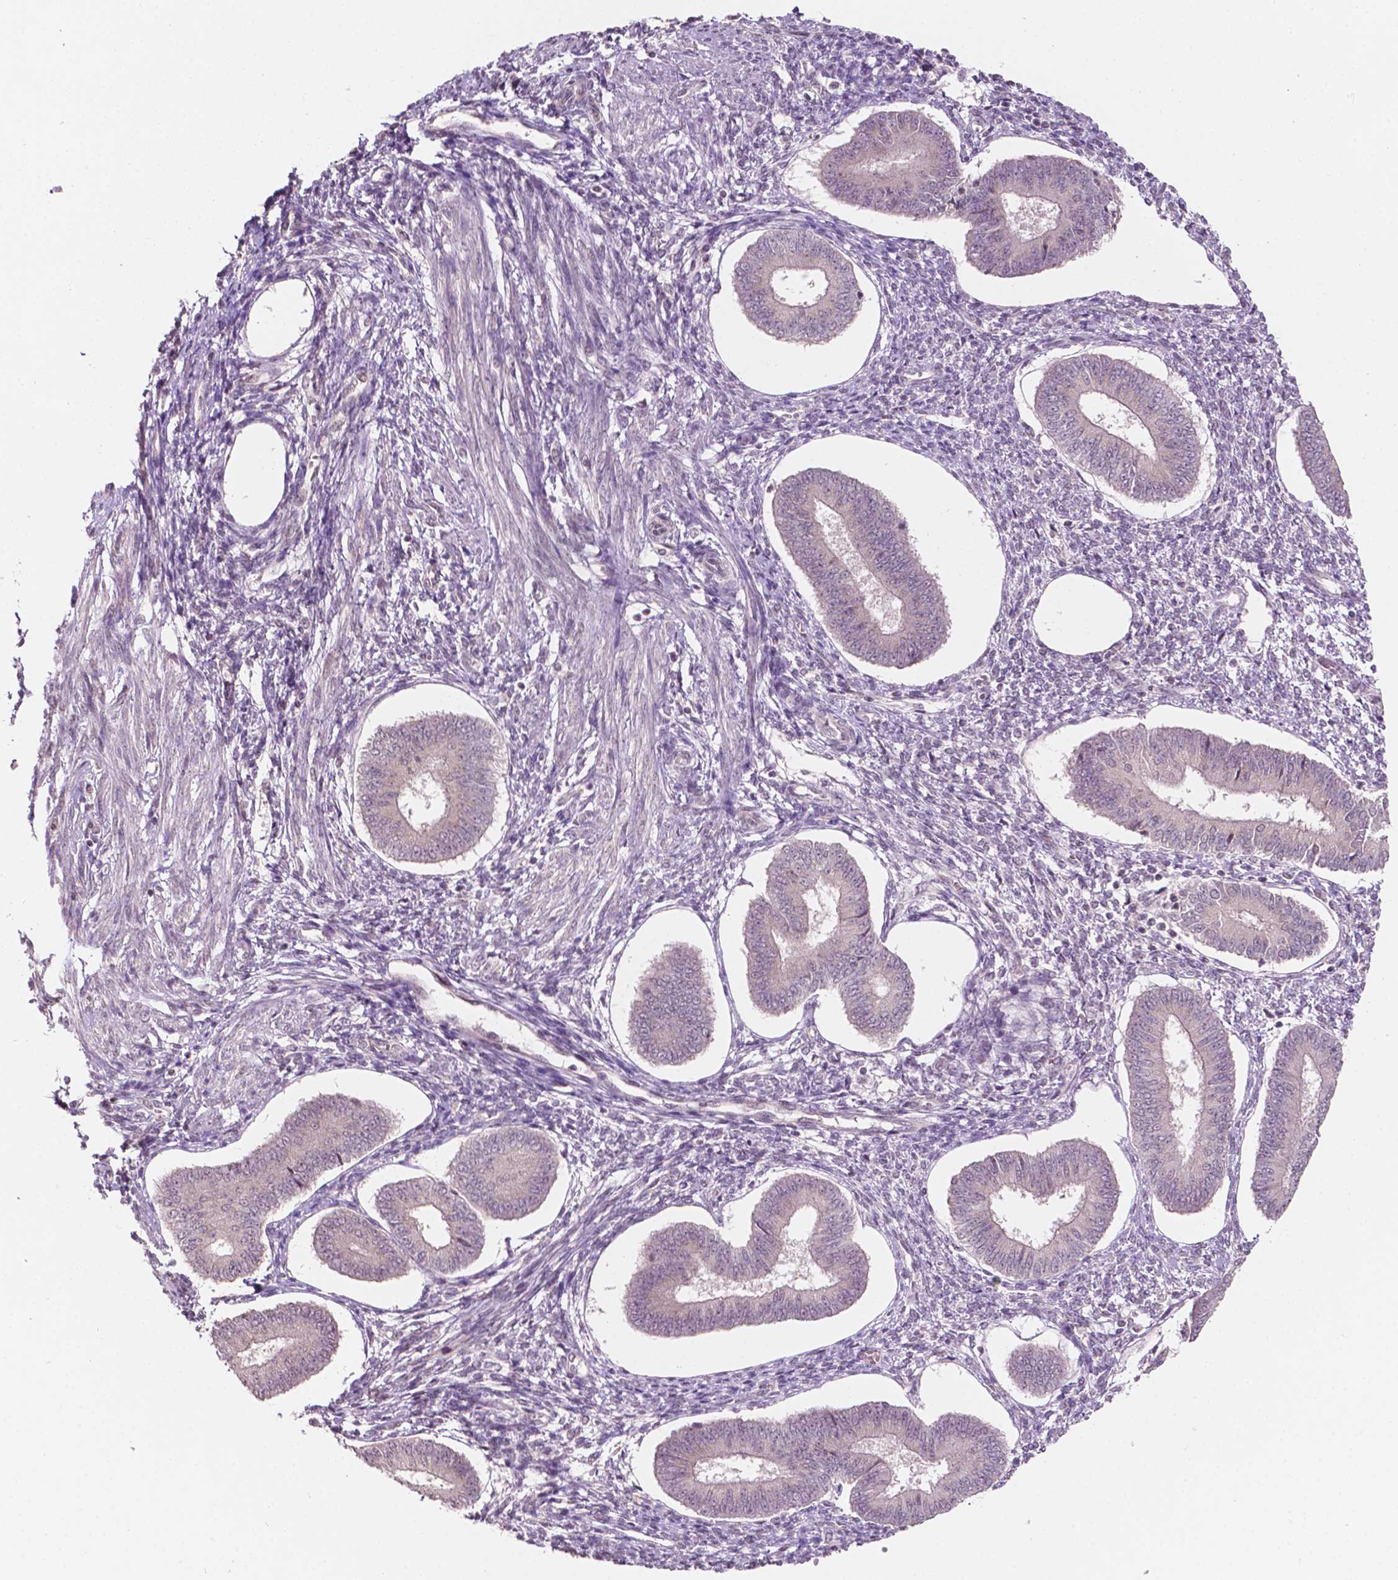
{"staining": {"intensity": "negative", "quantity": "none", "location": "none"}, "tissue": "endometrium", "cell_type": "Cells in endometrial stroma", "image_type": "normal", "snomed": [{"axis": "morphology", "description": "Normal tissue, NOS"}, {"axis": "topography", "description": "Endometrium"}], "caption": "This is a histopathology image of immunohistochemistry (IHC) staining of normal endometrium, which shows no positivity in cells in endometrial stroma.", "gene": "NOS1AP", "patient": {"sex": "female", "age": 42}}